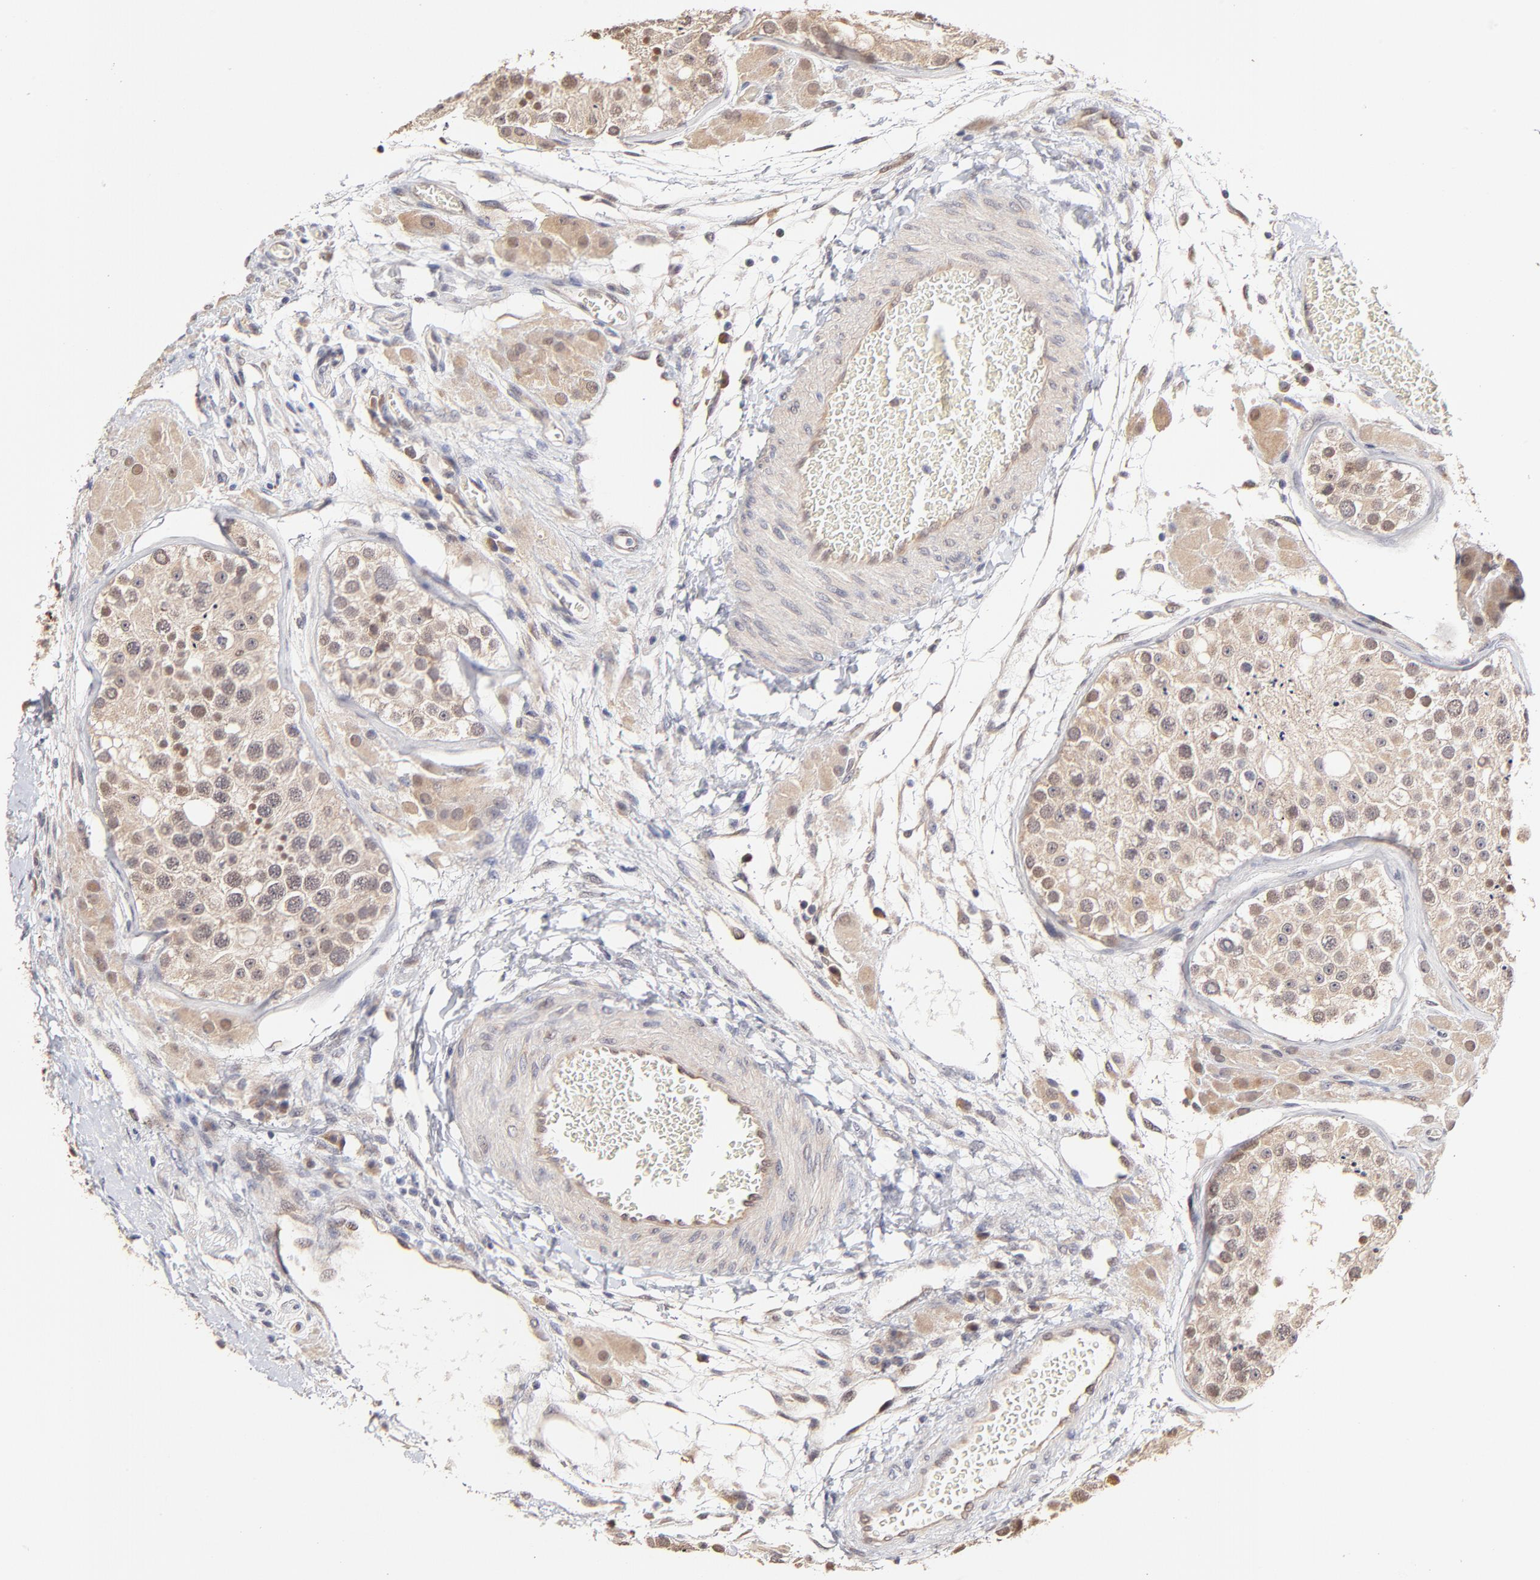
{"staining": {"intensity": "moderate", "quantity": ">75%", "location": "cytoplasmic/membranous"}, "tissue": "testis", "cell_type": "Cells in seminiferous ducts", "image_type": "normal", "snomed": [{"axis": "morphology", "description": "Normal tissue, NOS"}, {"axis": "topography", "description": "Testis"}], "caption": "IHC photomicrograph of benign testis: human testis stained using IHC shows medium levels of moderate protein expression localized specifically in the cytoplasmic/membranous of cells in seminiferous ducts, appearing as a cytoplasmic/membranous brown color.", "gene": "ZNF10", "patient": {"sex": "male", "age": 26}}